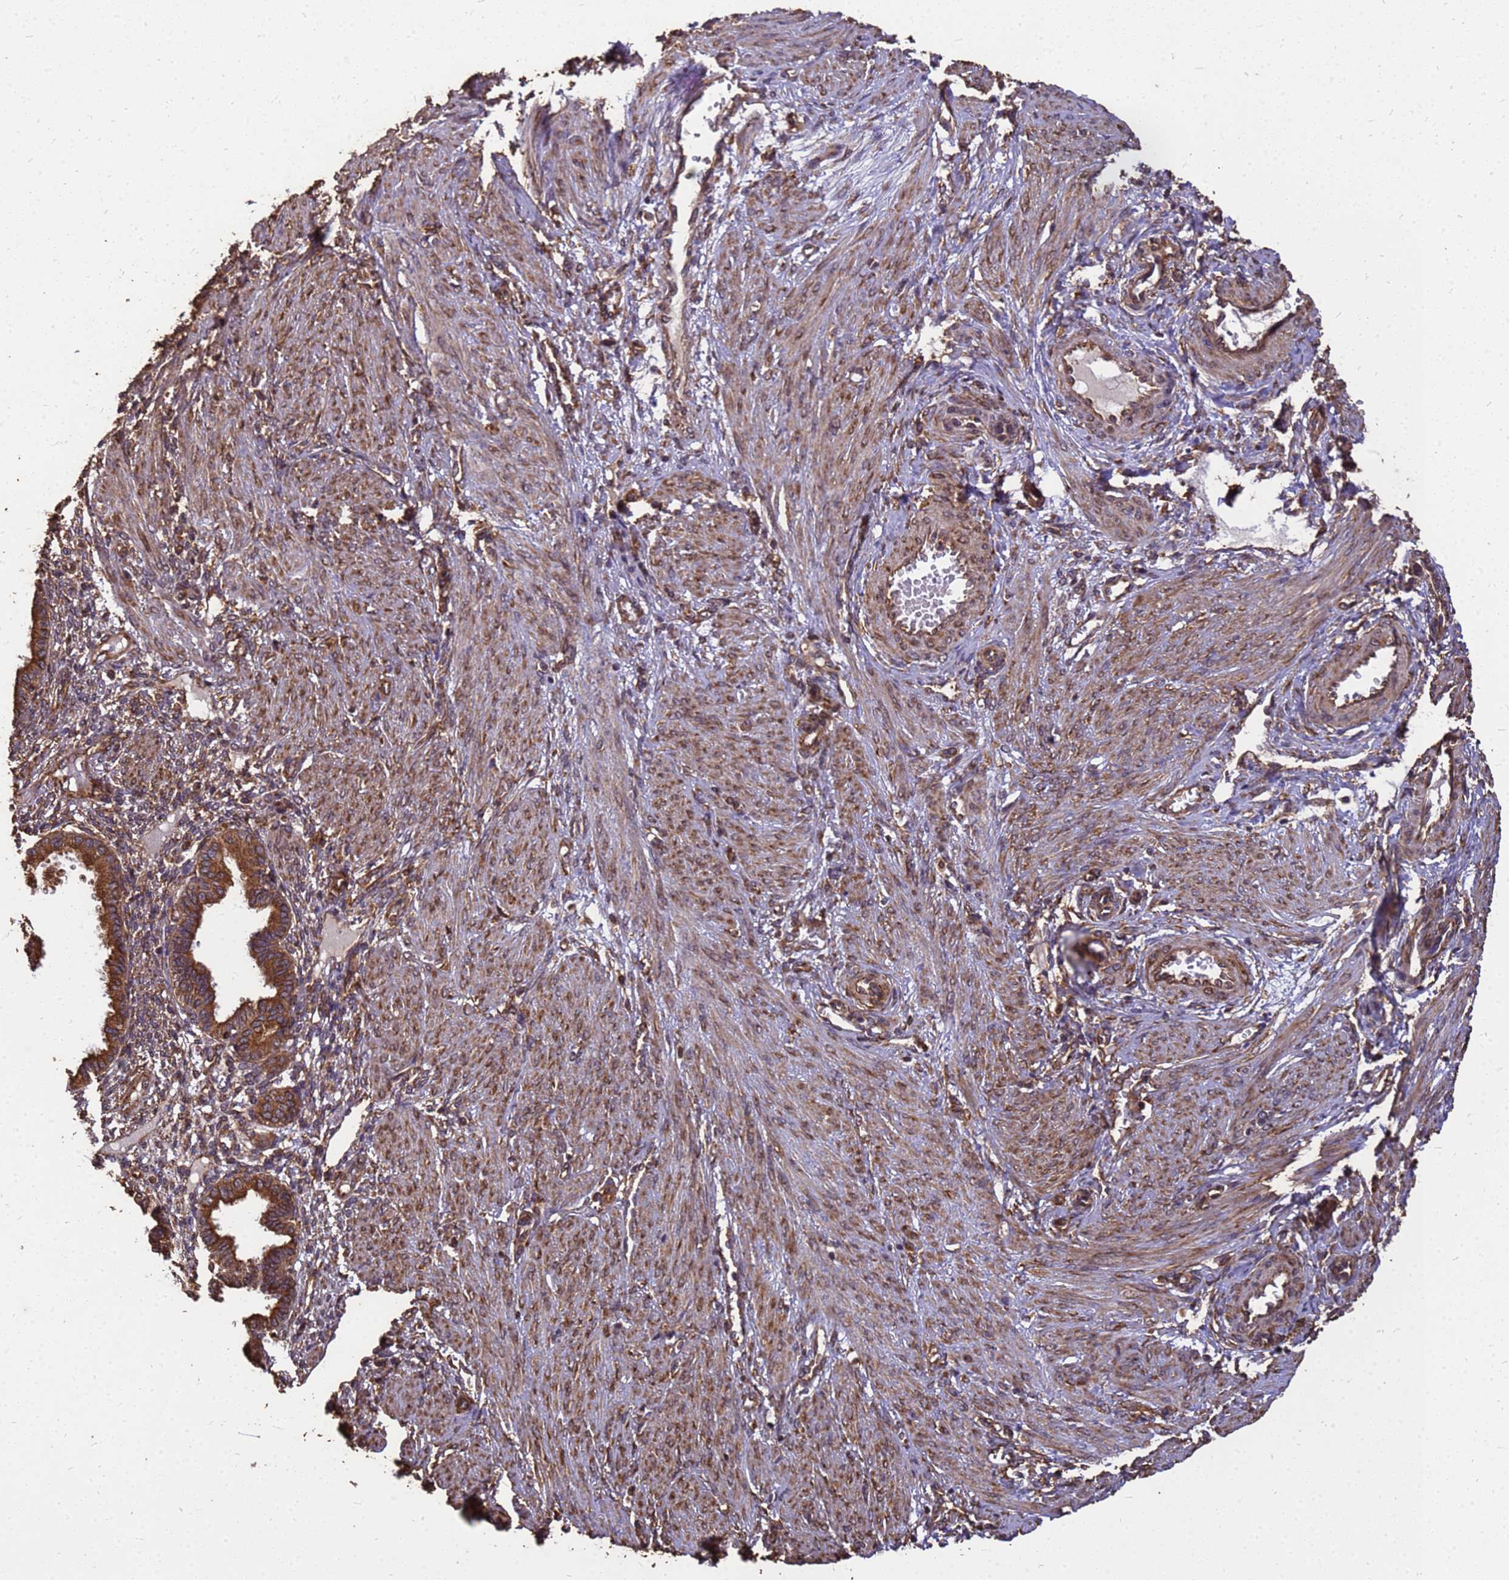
{"staining": {"intensity": "moderate", "quantity": ">75%", "location": "cytoplasmic/membranous"}, "tissue": "endometrium", "cell_type": "Cells in endometrial stroma", "image_type": "normal", "snomed": [{"axis": "morphology", "description": "Normal tissue, NOS"}, {"axis": "topography", "description": "Endometrium"}], "caption": "A brown stain highlights moderate cytoplasmic/membranous staining of a protein in cells in endometrial stroma of normal human endometrium. (brown staining indicates protein expression, while blue staining denotes nuclei).", "gene": "ZNF618", "patient": {"sex": "female", "age": 33}}